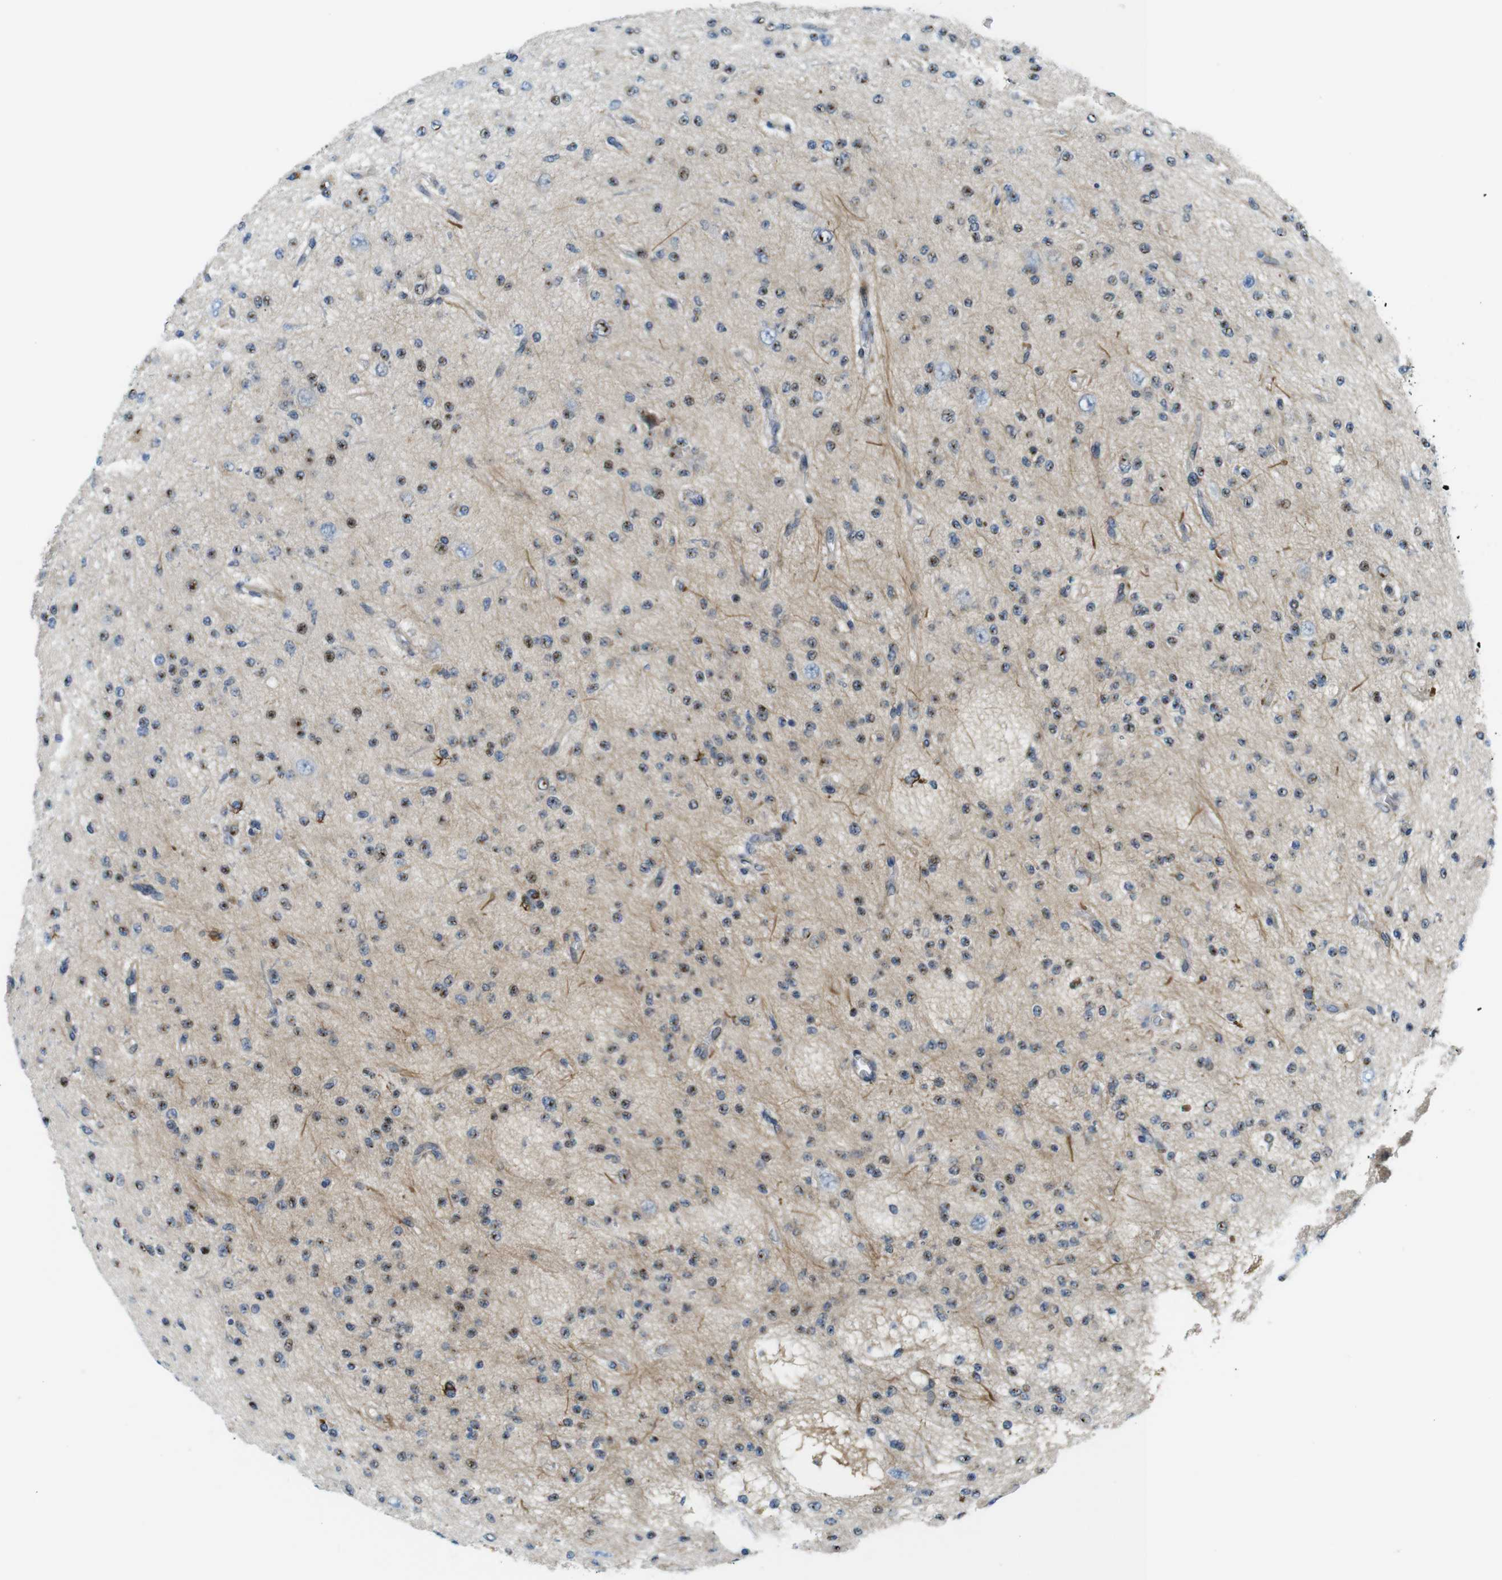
{"staining": {"intensity": "negative", "quantity": "none", "location": "none"}, "tissue": "glioma", "cell_type": "Tumor cells", "image_type": "cancer", "snomed": [{"axis": "morphology", "description": "Glioma, malignant, Low grade"}, {"axis": "topography", "description": "Brain"}], "caption": "This is an IHC photomicrograph of human malignant low-grade glioma. There is no positivity in tumor cells.", "gene": "ZDHHC3", "patient": {"sex": "male", "age": 38}}